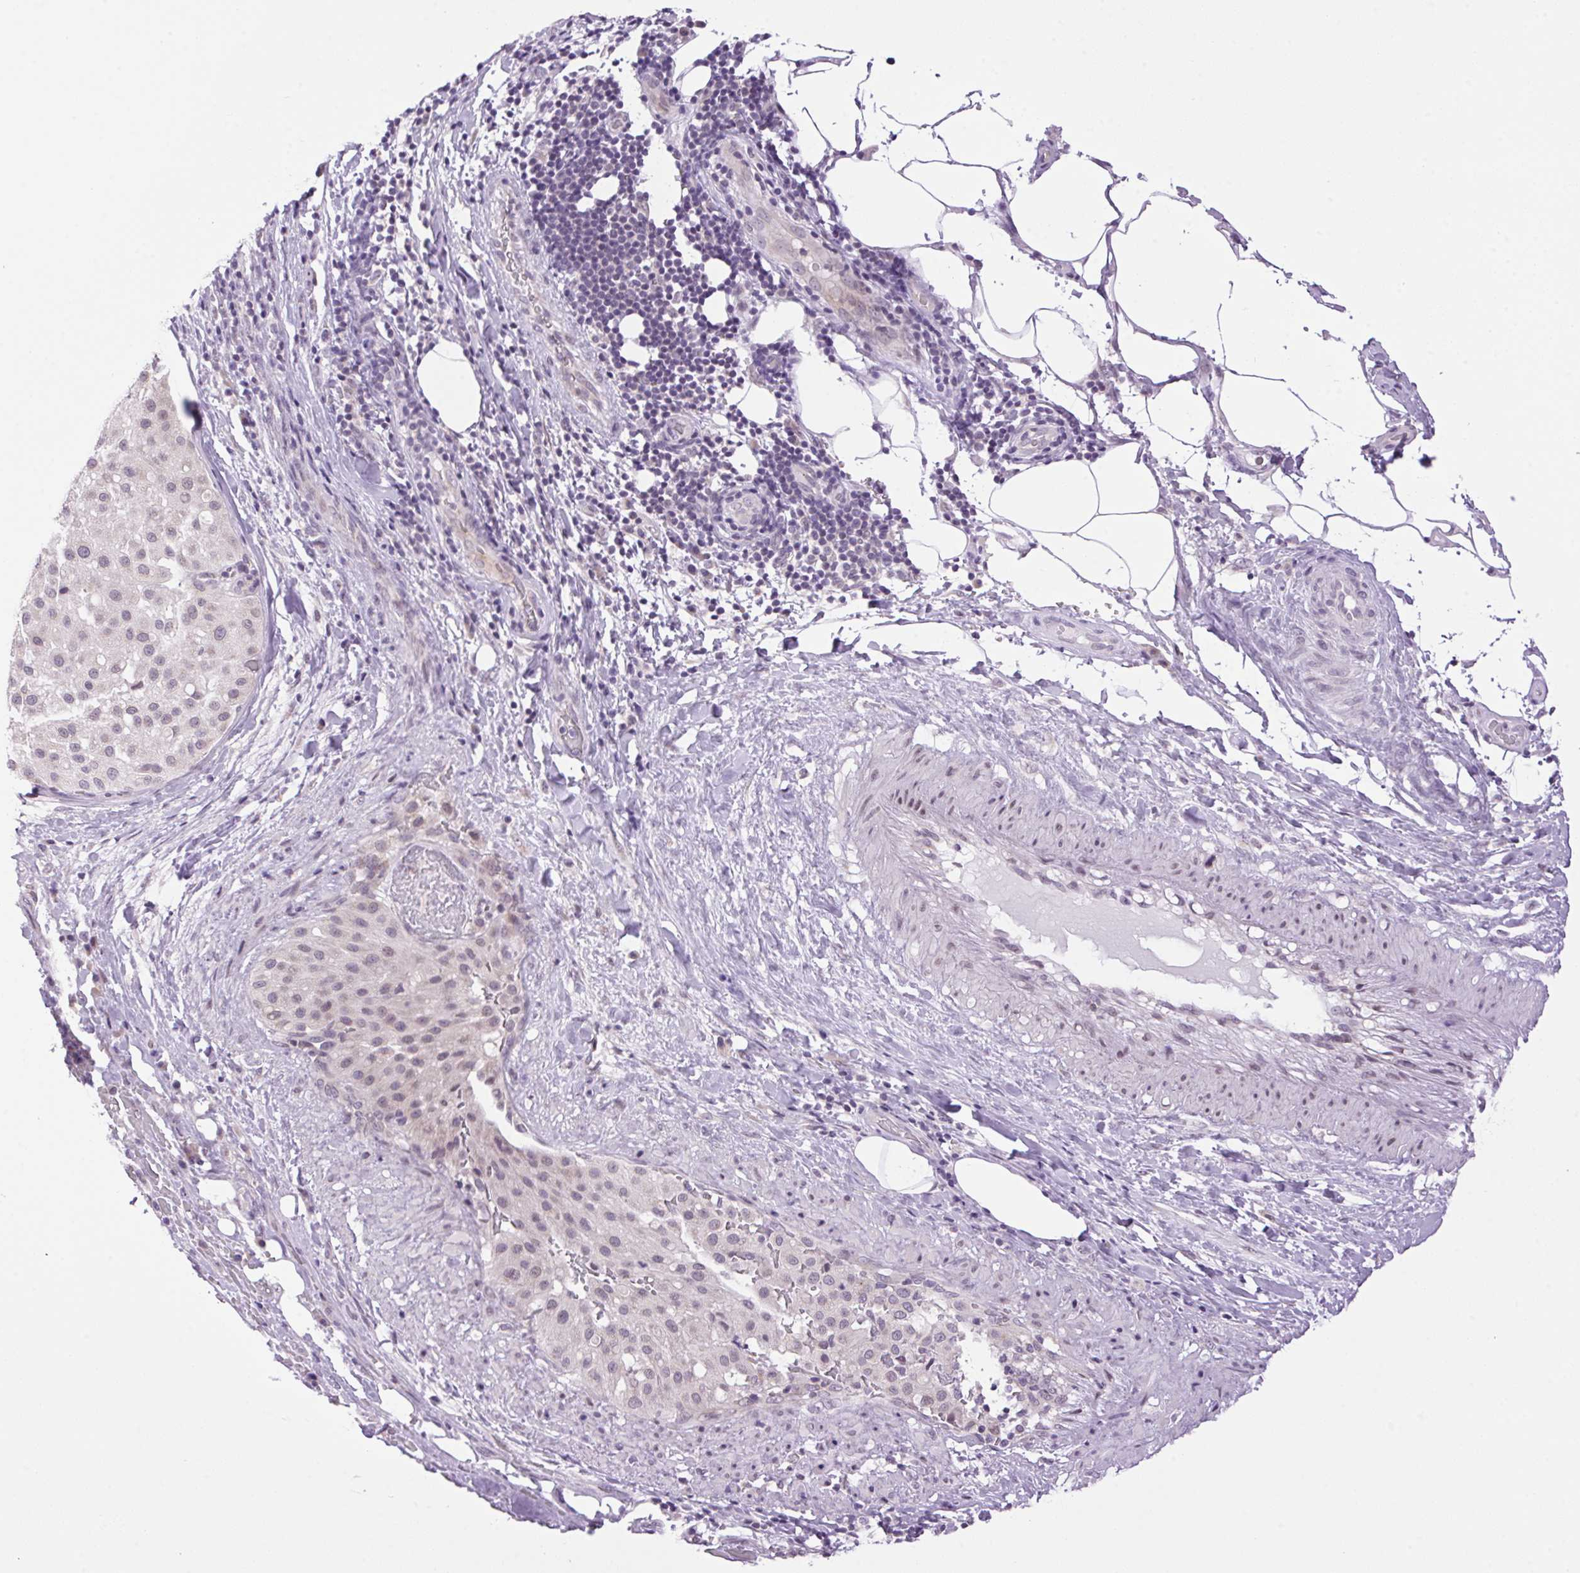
{"staining": {"intensity": "negative", "quantity": "none", "location": "none"}, "tissue": "melanoma", "cell_type": "Tumor cells", "image_type": "cancer", "snomed": [{"axis": "morphology", "description": "Malignant melanoma, Metastatic site"}, {"axis": "topography", "description": "Smooth muscle"}], "caption": "This photomicrograph is of malignant melanoma (metastatic site) stained with IHC to label a protein in brown with the nuclei are counter-stained blue. There is no expression in tumor cells.", "gene": "SMIM13", "patient": {"sex": "male", "age": 41}}